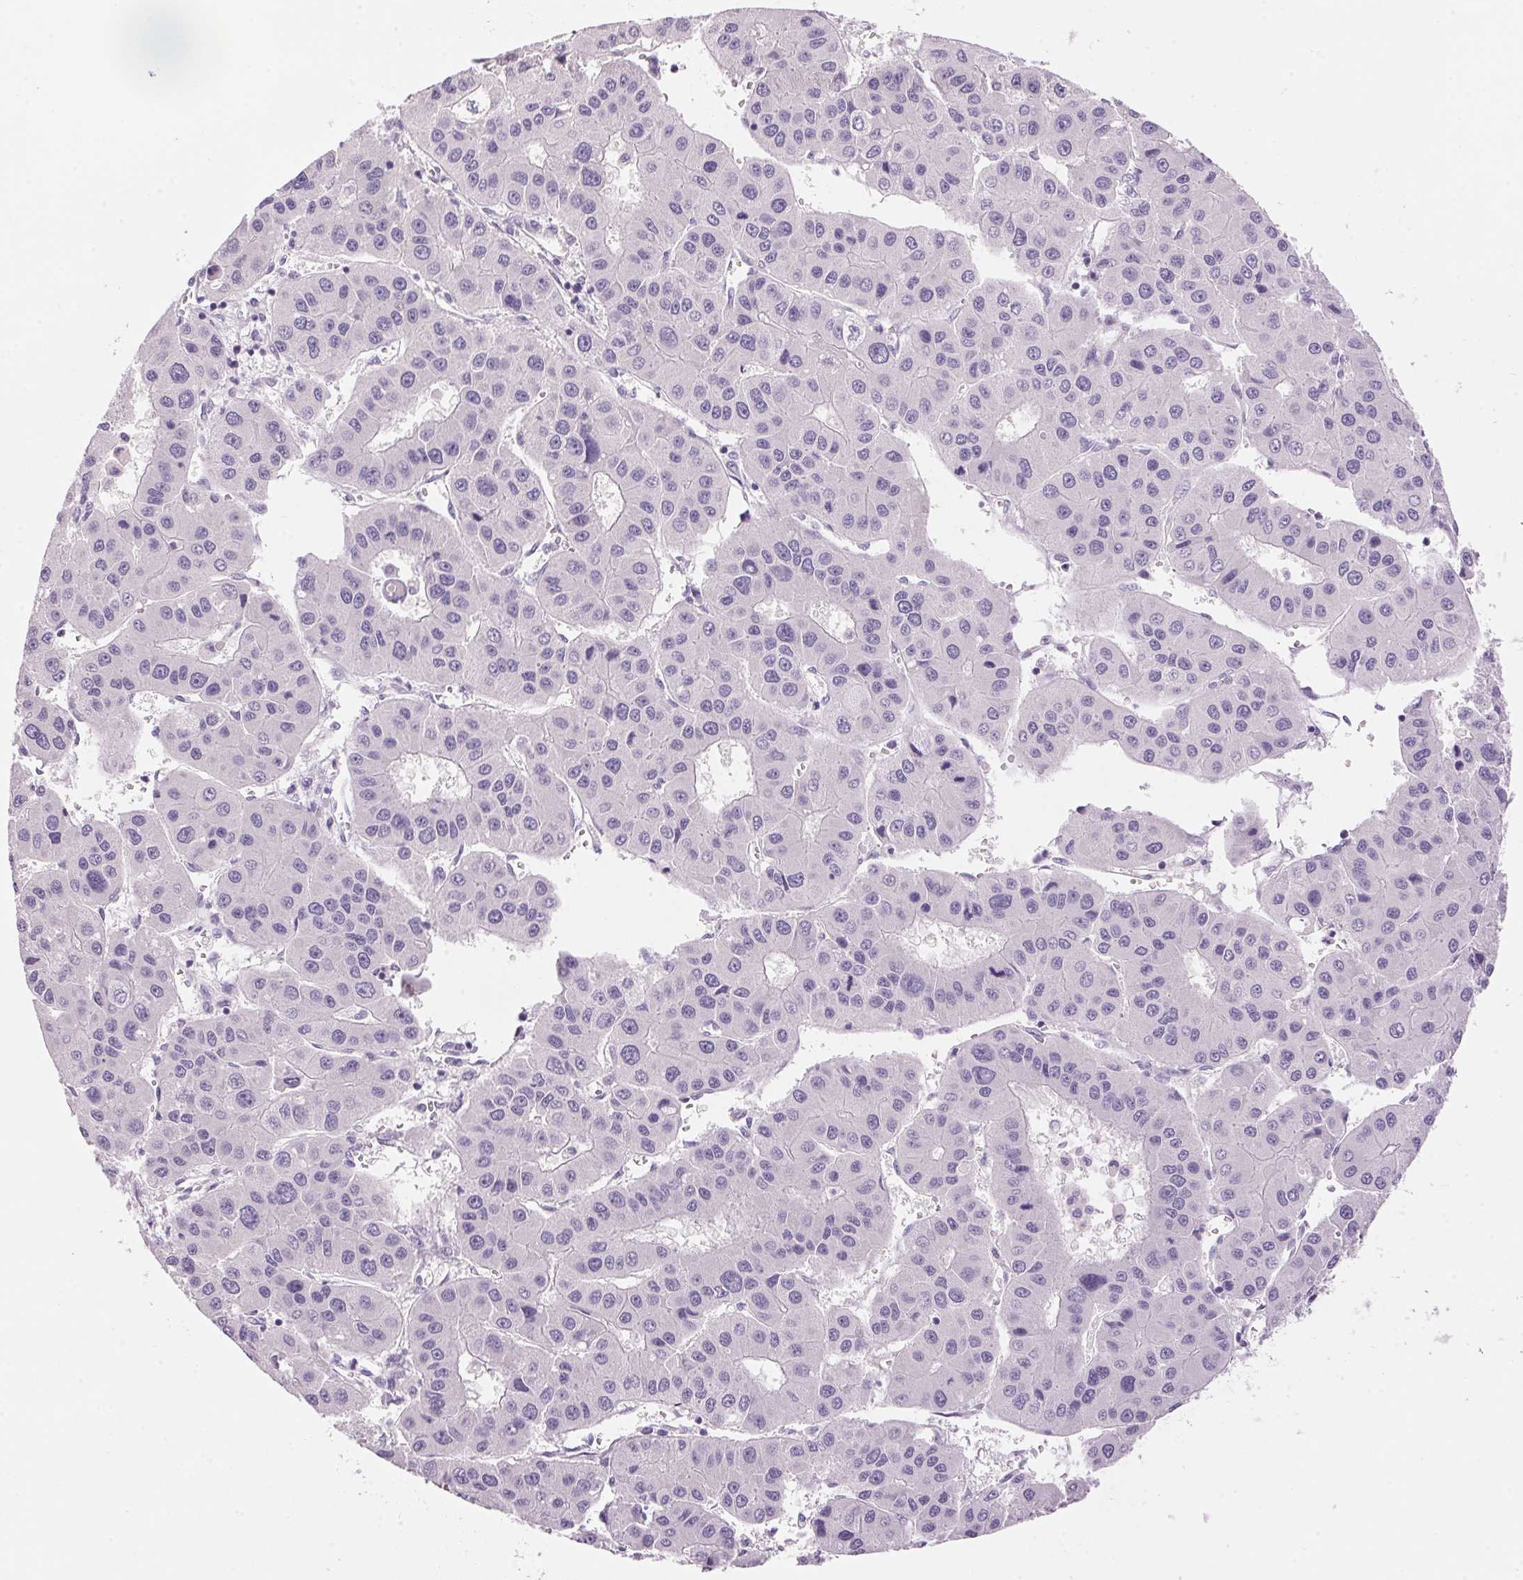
{"staining": {"intensity": "negative", "quantity": "none", "location": "none"}, "tissue": "liver cancer", "cell_type": "Tumor cells", "image_type": "cancer", "snomed": [{"axis": "morphology", "description": "Carcinoma, Hepatocellular, NOS"}, {"axis": "topography", "description": "Liver"}], "caption": "This is an immunohistochemistry (IHC) image of human liver cancer (hepatocellular carcinoma). There is no positivity in tumor cells.", "gene": "HSD17B2", "patient": {"sex": "male", "age": 73}}